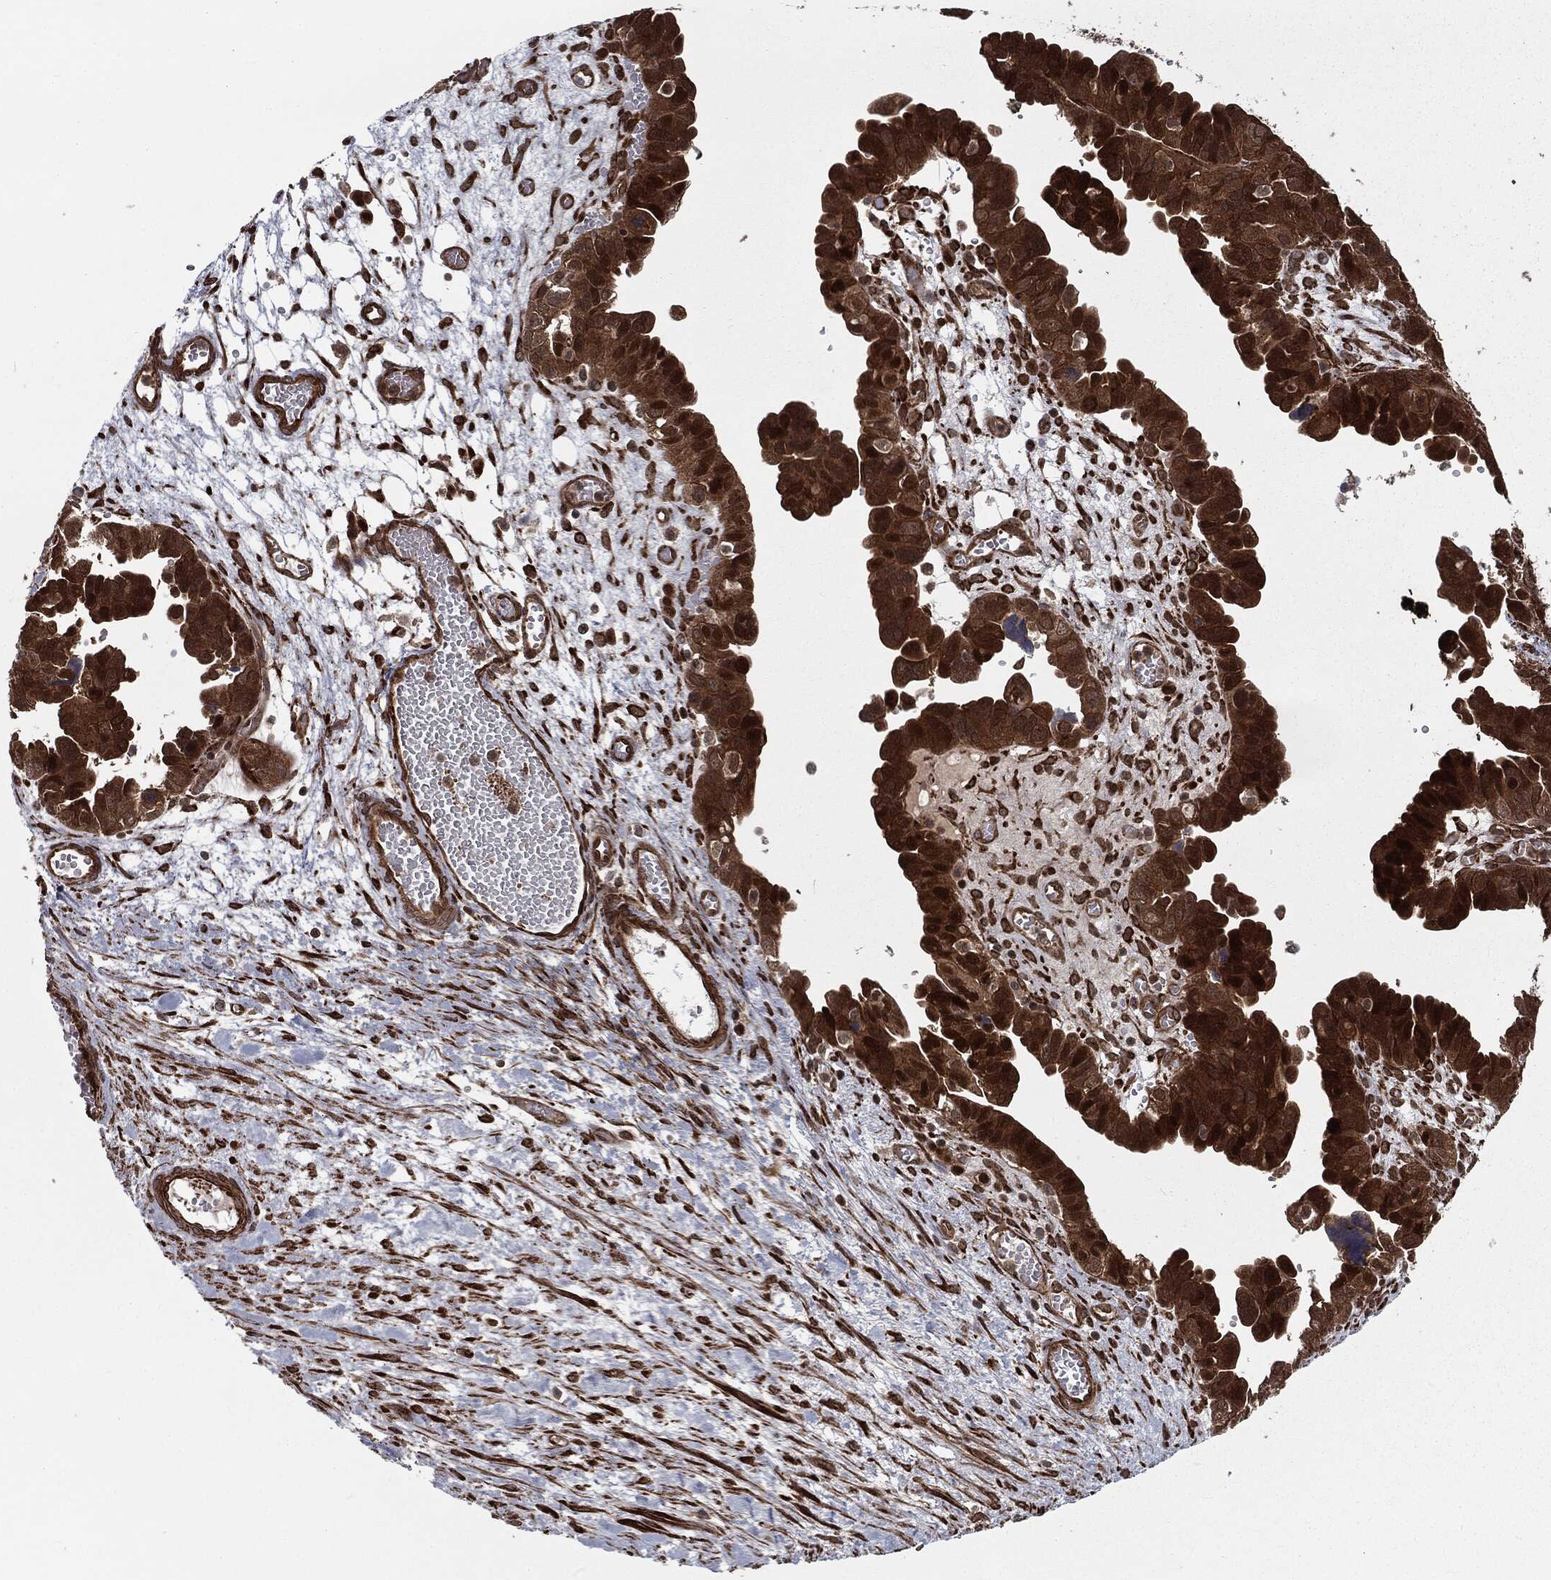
{"staining": {"intensity": "strong", "quantity": ">75%", "location": "cytoplasmic/membranous,nuclear"}, "tissue": "ovarian cancer", "cell_type": "Tumor cells", "image_type": "cancer", "snomed": [{"axis": "morphology", "description": "Cystadenocarcinoma, serous, NOS"}, {"axis": "topography", "description": "Ovary"}], "caption": "Immunohistochemical staining of human ovarian serous cystadenocarcinoma shows high levels of strong cytoplasmic/membranous and nuclear protein positivity in approximately >75% of tumor cells.", "gene": "RANBP9", "patient": {"sex": "female", "age": 64}}